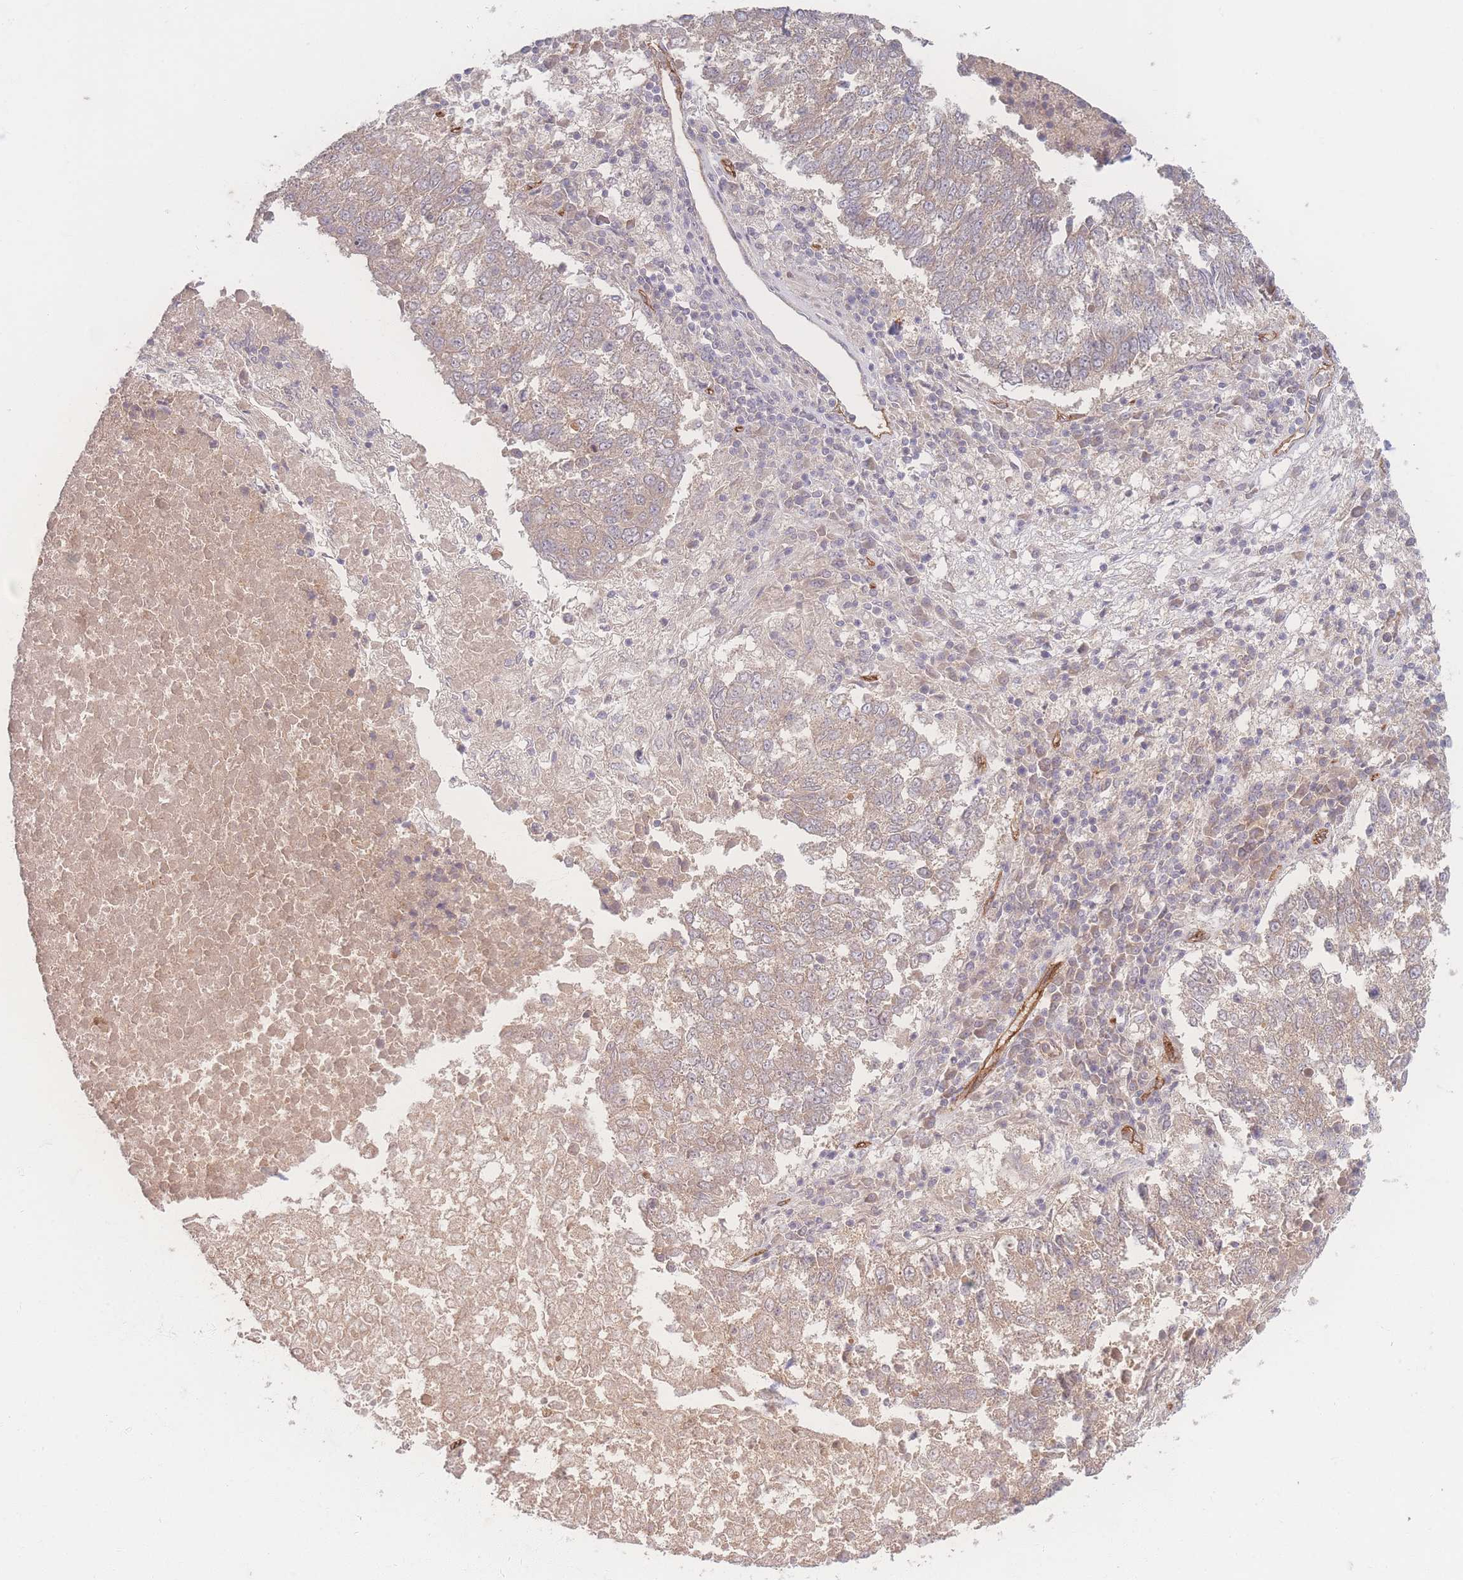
{"staining": {"intensity": "weak", "quantity": "25%-75%", "location": "cytoplasmic/membranous"}, "tissue": "lung cancer", "cell_type": "Tumor cells", "image_type": "cancer", "snomed": [{"axis": "morphology", "description": "Squamous cell carcinoma, NOS"}, {"axis": "topography", "description": "Lung"}], "caption": "High-magnification brightfield microscopy of lung cancer stained with DAB (brown) and counterstained with hematoxylin (blue). tumor cells exhibit weak cytoplasmic/membranous positivity is present in about25%-75% of cells.", "gene": "INSR", "patient": {"sex": "male", "age": 73}}